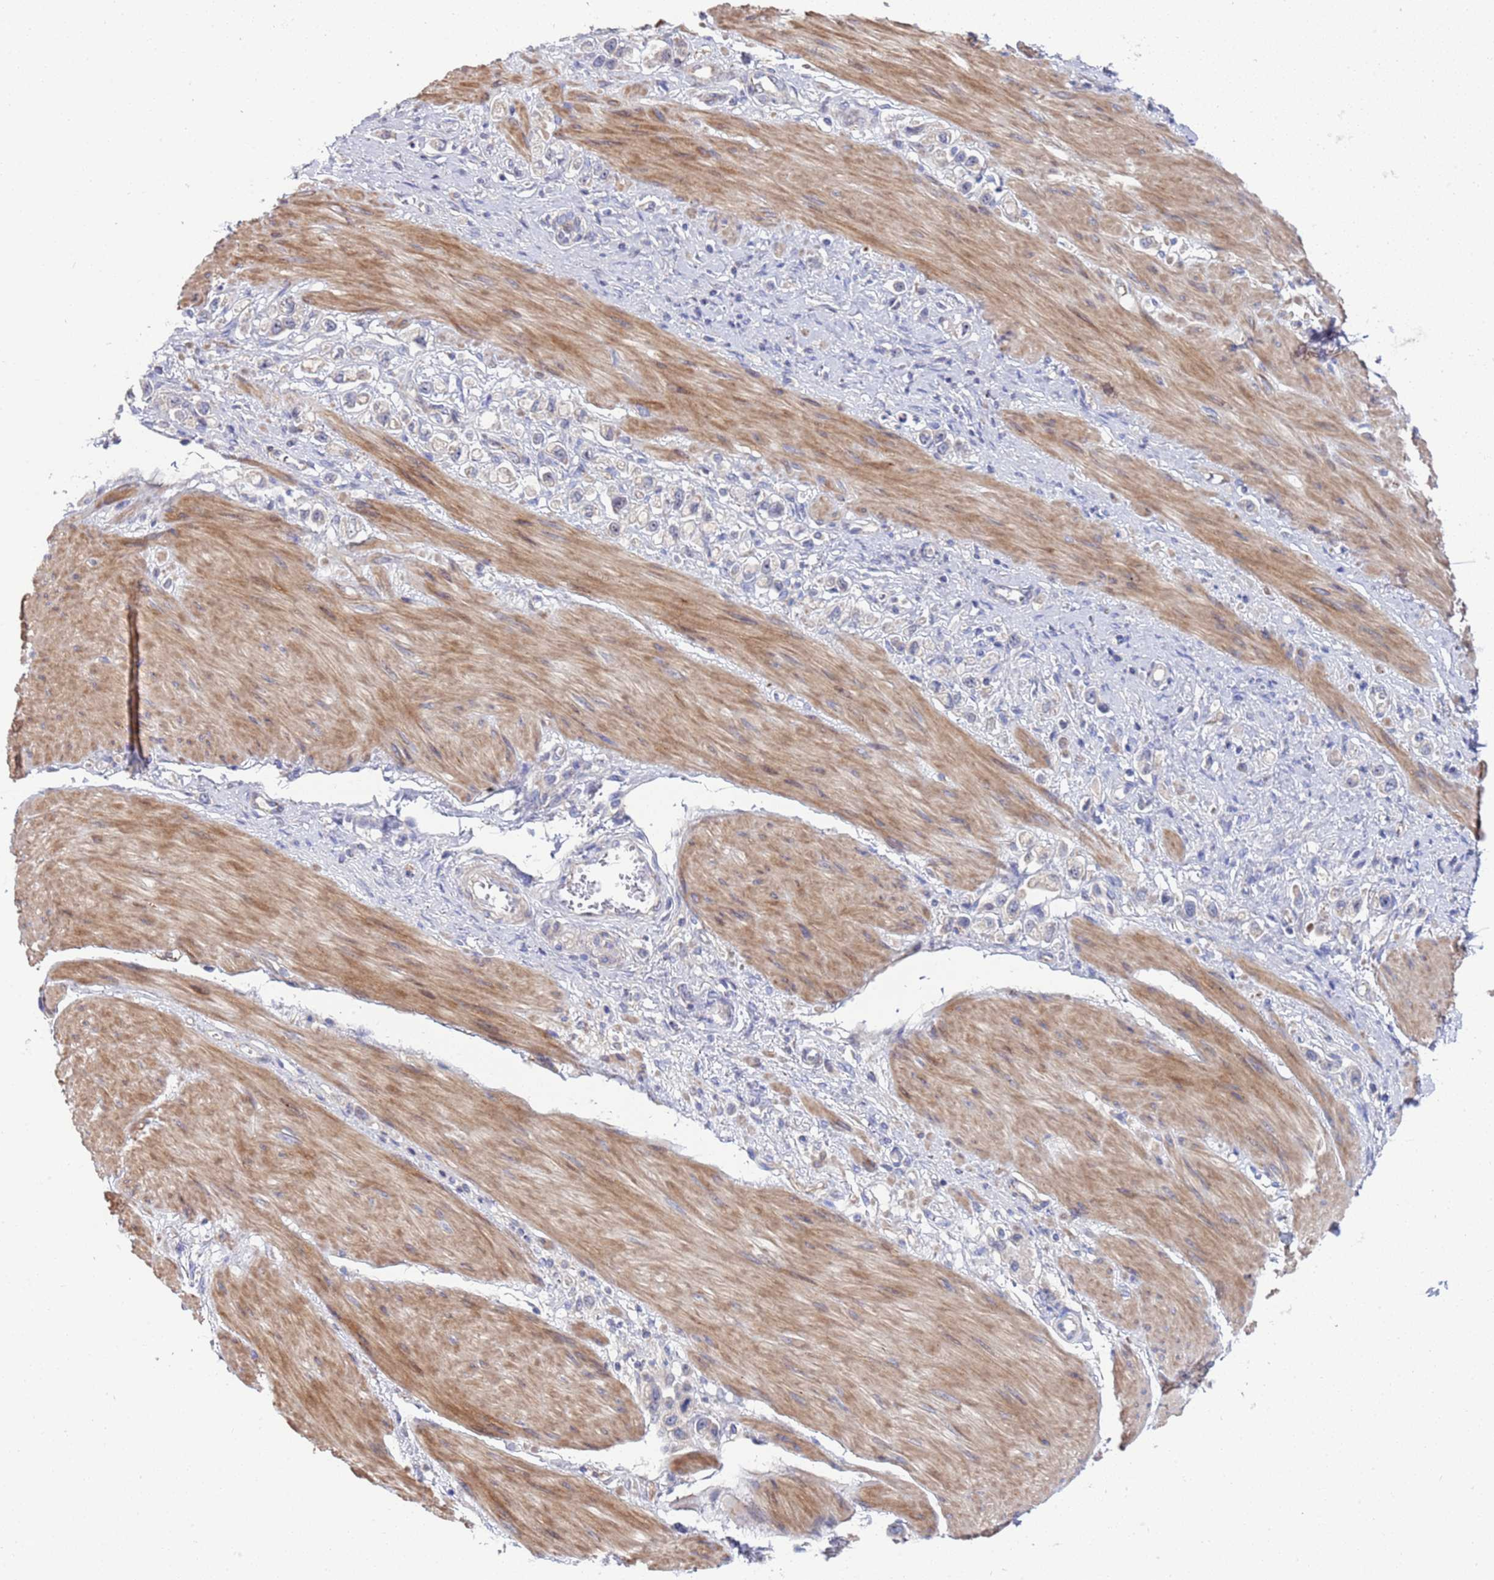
{"staining": {"intensity": "negative", "quantity": "none", "location": "none"}, "tissue": "stomach cancer", "cell_type": "Tumor cells", "image_type": "cancer", "snomed": [{"axis": "morphology", "description": "Adenocarcinoma, NOS"}, {"axis": "topography", "description": "Stomach"}], "caption": "Stomach cancer stained for a protein using IHC demonstrates no expression tumor cells.", "gene": "ENOSF1", "patient": {"sex": "female", "age": 65}}